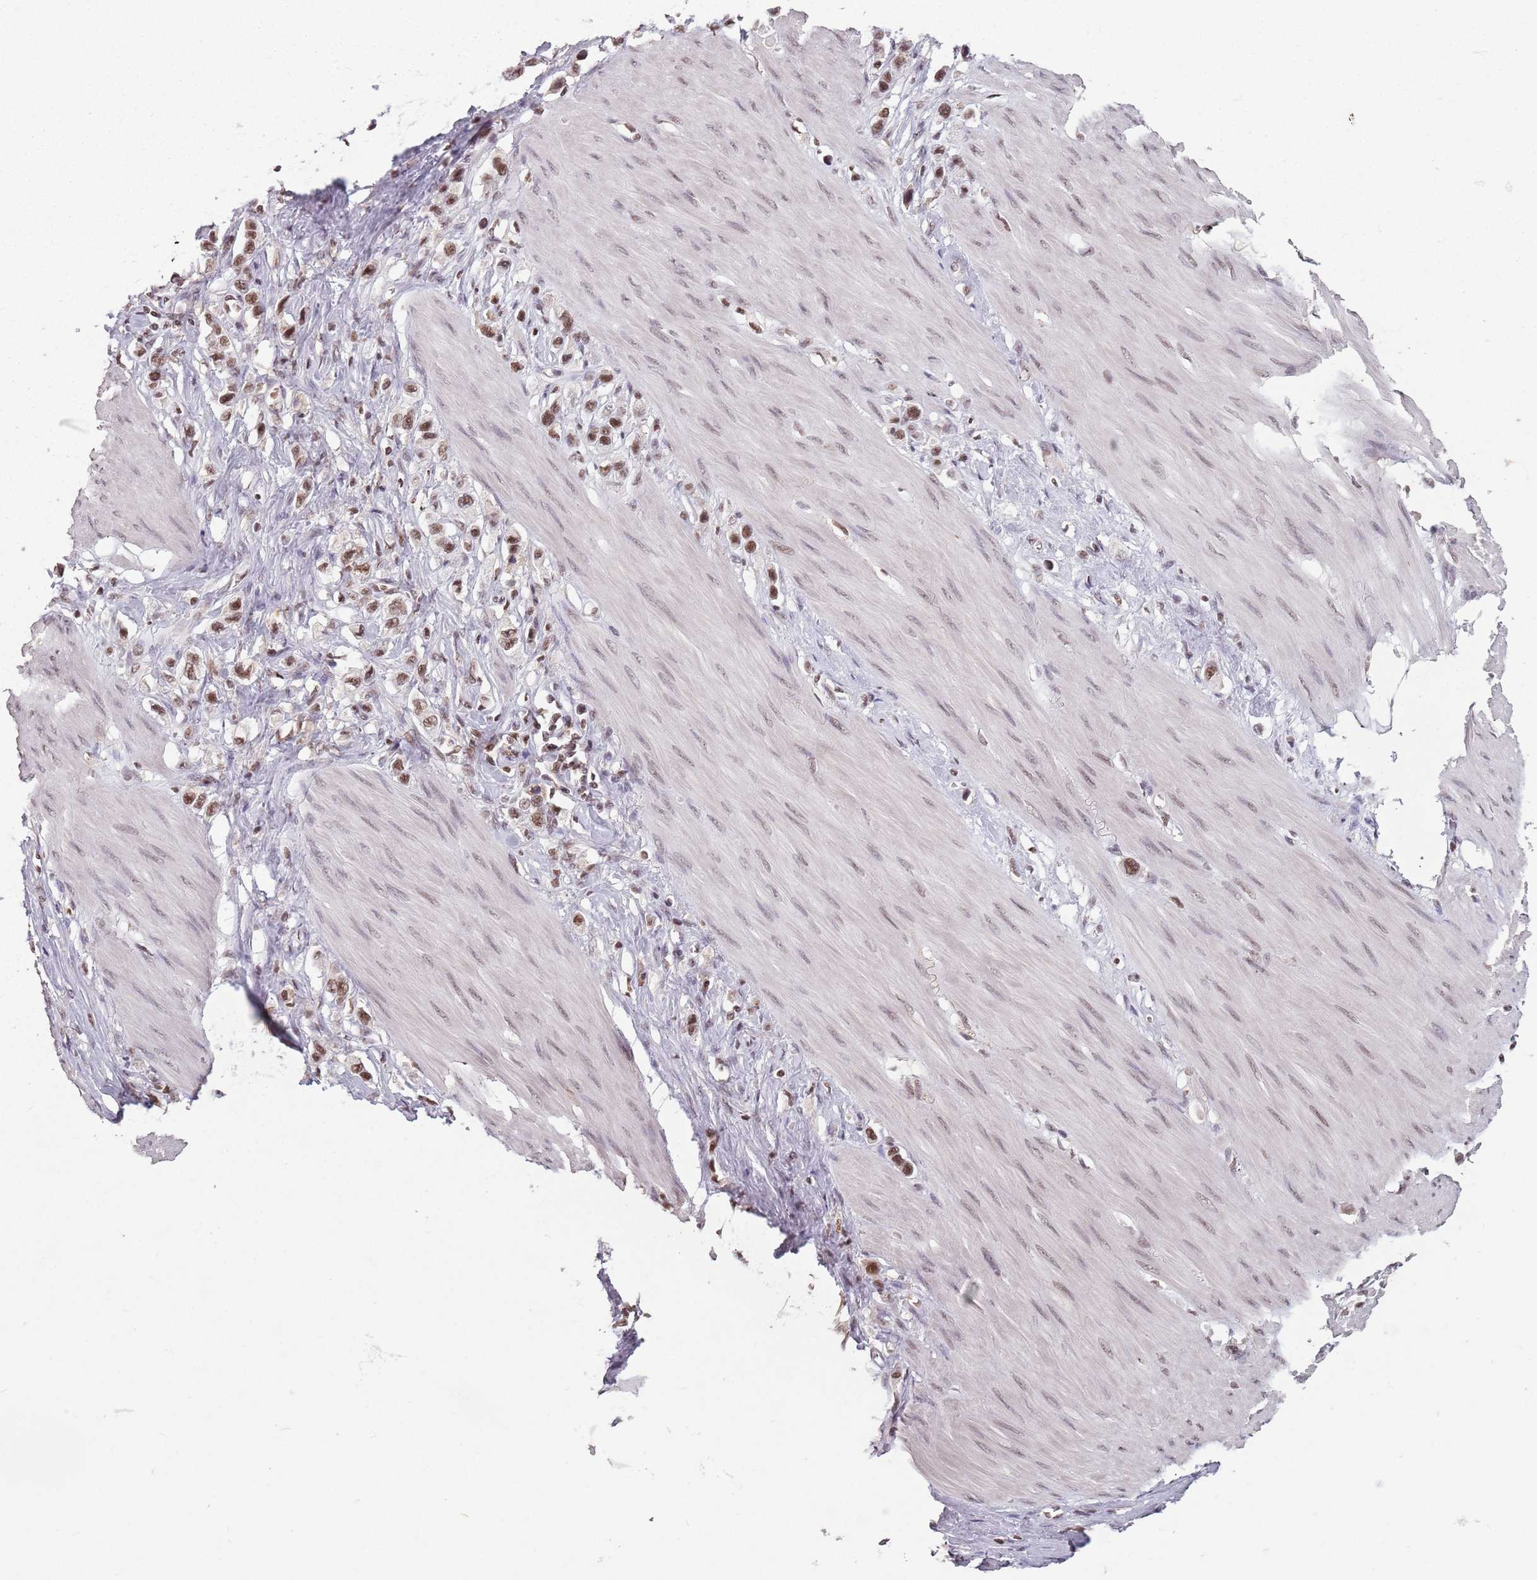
{"staining": {"intensity": "moderate", "quantity": ">75%", "location": "nuclear"}, "tissue": "stomach cancer", "cell_type": "Tumor cells", "image_type": "cancer", "snomed": [{"axis": "morphology", "description": "Adenocarcinoma, NOS"}, {"axis": "topography", "description": "Stomach"}], "caption": "Stomach cancer stained for a protein demonstrates moderate nuclear positivity in tumor cells.", "gene": "NCBP1", "patient": {"sex": "female", "age": 65}}